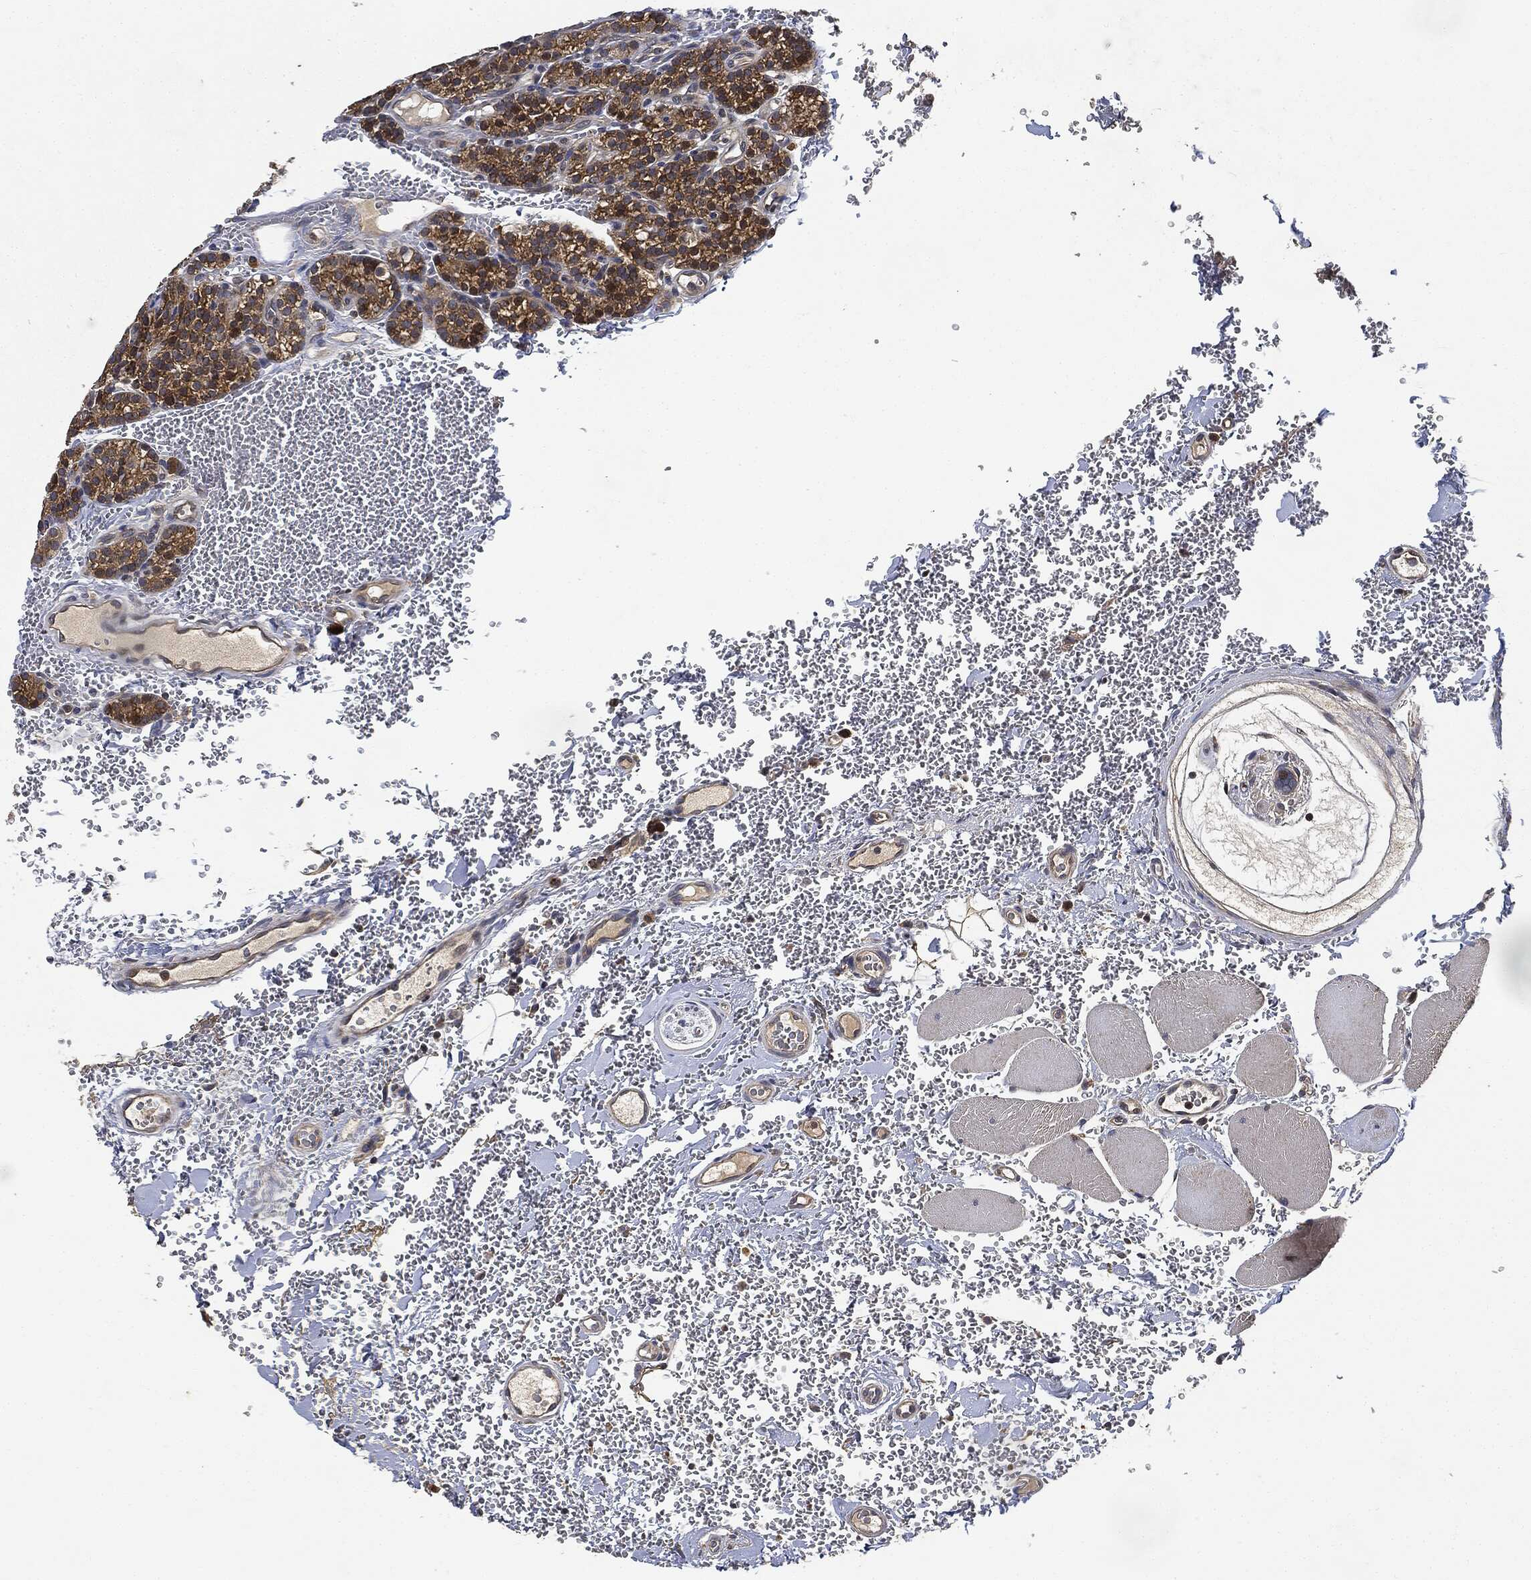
{"staining": {"intensity": "strong", "quantity": ">75%", "location": "cytoplasmic/membranous"}, "tissue": "parathyroid gland", "cell_type": "Glandular cells", "image_type": "normal", "snomed": [{"axis": "morphology", "description": "Normal tissue, NOS"}, {"axis": "topography", "description": "Parathyroid gland"}], "caption": "IHC (DAB (3,3'-diaminobenzidine)) staining of benign parathyroid gland displays strong cytoplasmic/membranous protein staining in approximately >75% of glandular cells. The staining was performed using DAB (3,3'-diaminobenzidine) to visualize the protein expression in brown, while the nuclei were stained in blue with hematoxylin (Magnification: 20x).", "gene": "MLST8", "patient": {"sex": "female", "age": 67}}